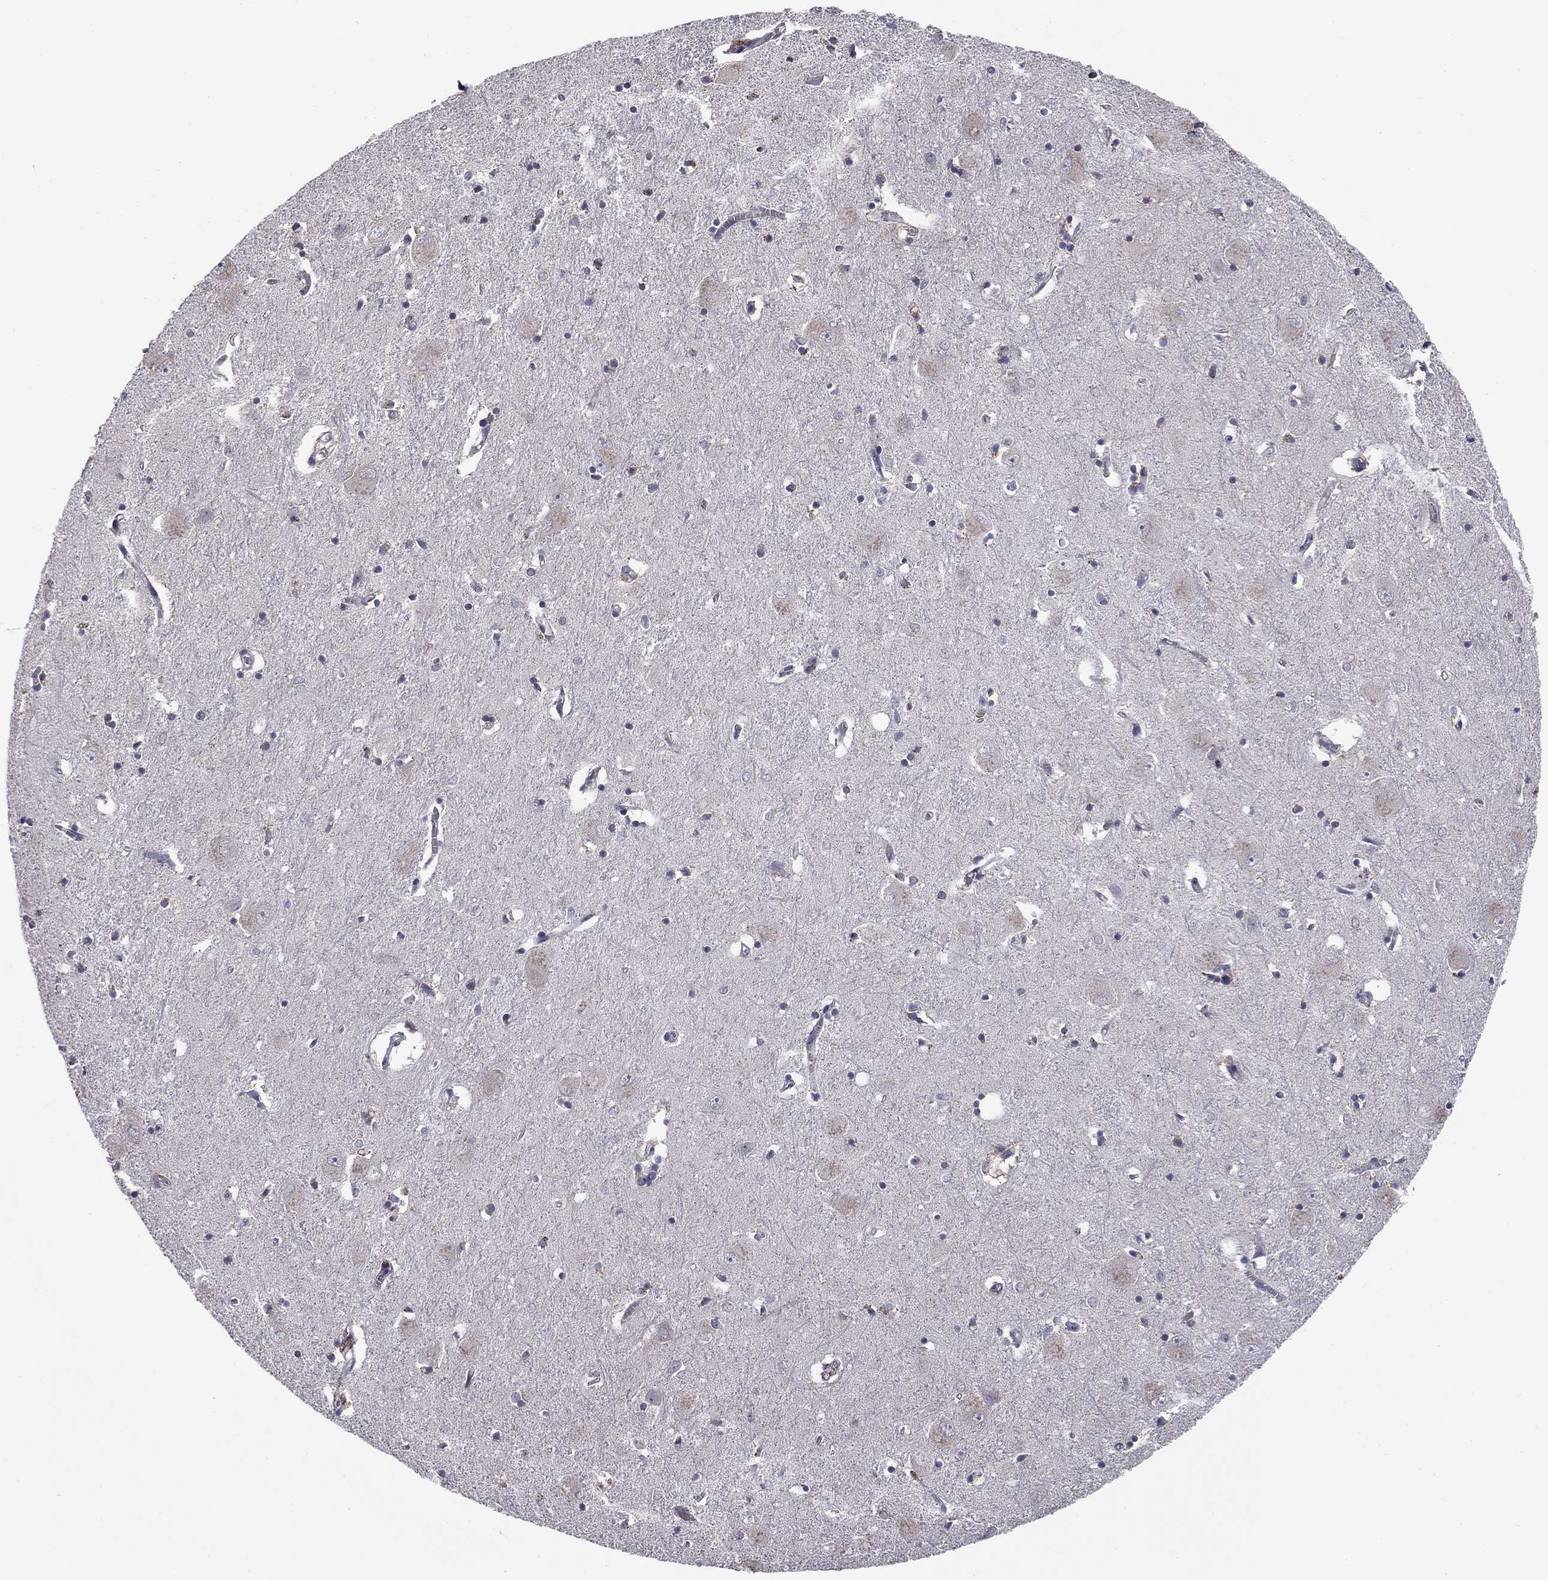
{"staining": {"intensity": "weak", "quantity": "<25%", "location": "cytoplasmic/membranous"}, "tissue": "caudate", "cell_type": "Neuronal cells", "image_type": "normal", "snomed": [{"axis": "morphology", "description": "Normal tissue, NOS"}, {"axis": "topography", "description": "Lateral ventricle wall"}], "caption": "Immunohistochemistry image of unremarkable human caudate stained for a protein (brown), which demonstrates no expression in neuronal cells.", "gene": "HSPB2", "patient": {"sex": "male", "age": 54}}